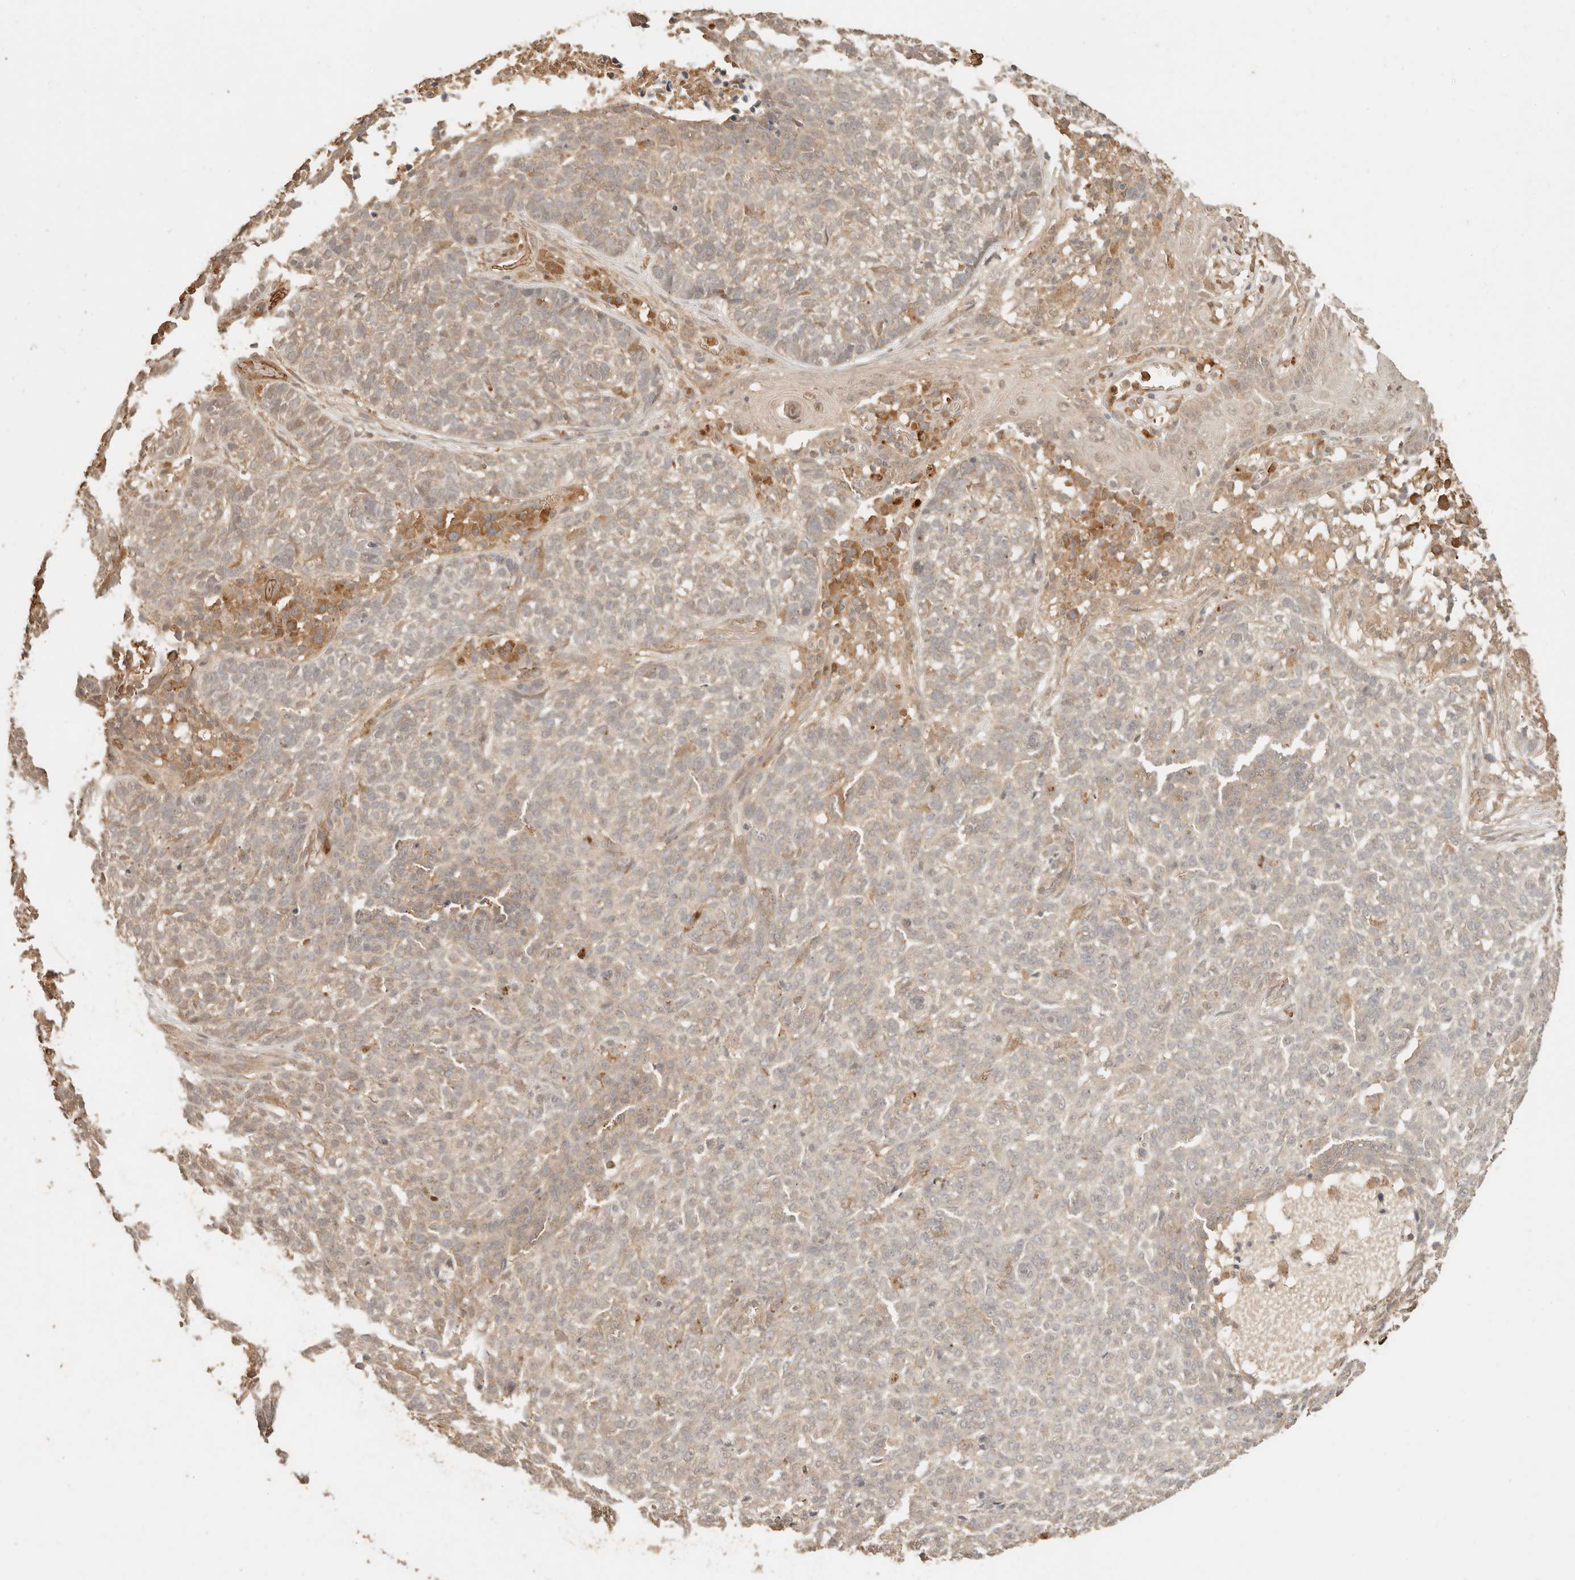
{"staining": {"intensity": "moderate", "quantity": "<25%", "location": "cytoplasmic/membranous,nuclear"}, "tissue": "skin cancer", "cell_type": "Tumor cells", "image_type": "cancer", "snomed": [{"axis": "morphology", "description": "Basal cell carcinoma"}, {"axis": "topography", "description": "Skin"}], "caption": "Protein staining of skin cancer (basal cell carcinoma) tissue shows moderate cytoplasmic/membranous and nuclear expression in approximately <25% of tumor cells.", "gene": "INTS11", "patient": {"sex": "male", "age": 85}}